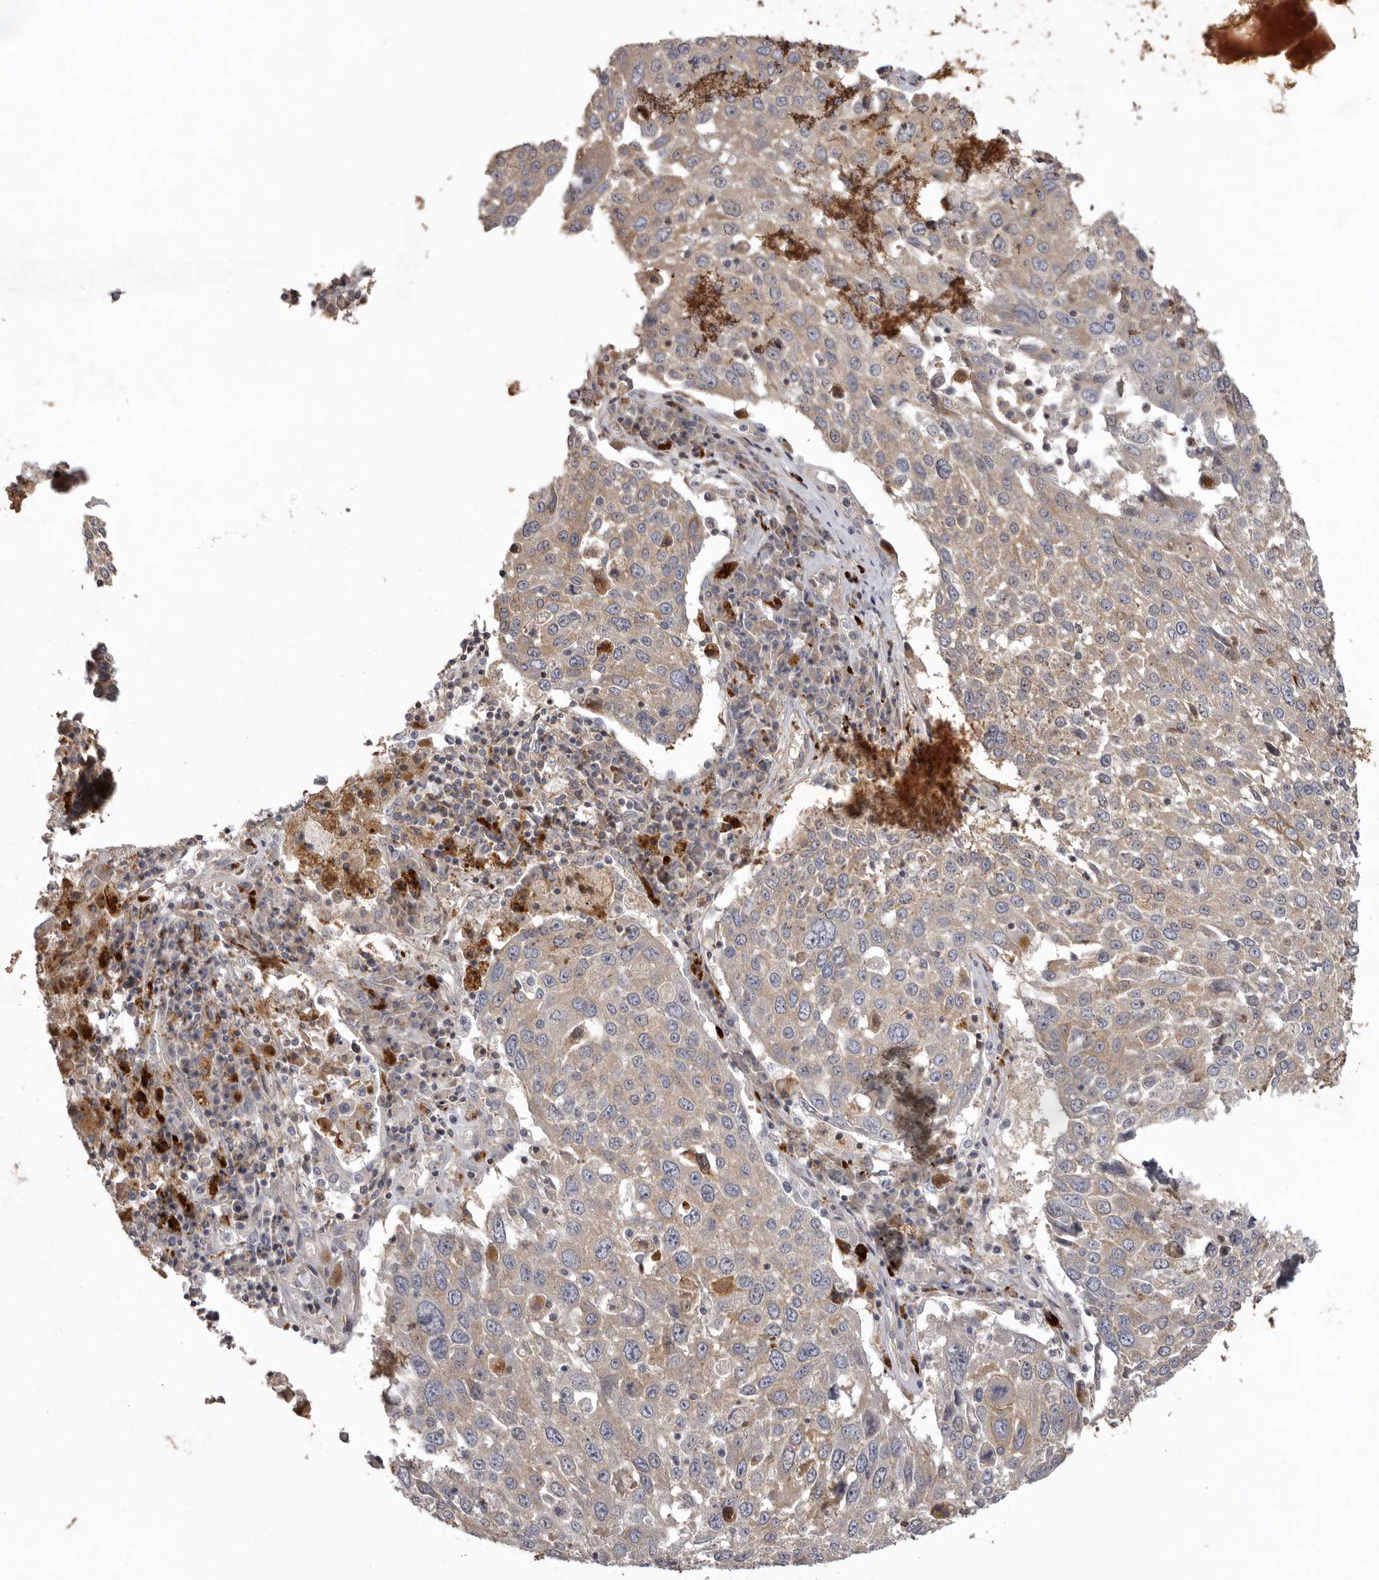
{"staining": {"intensity": "weak", "quantity": "25%-75%", "location": "cytoplasmic/membranous"}, "tissue": "lung cancer", "cell_type": "Tumor cells", "image_type": "cancer", "snomed": [{"axis": "morphology", "description": "Squamous cell carcinoma, NOS"}, {"axis": "topography", "description": "Lung"}], "caption": "Tumor cells display weak cytoplasmic/membranous expression in about 25%-75% of cells in lung squamous cell carcinoma.", "gene": "WDR47", "patient": {"sex": "male", "age": 65}}